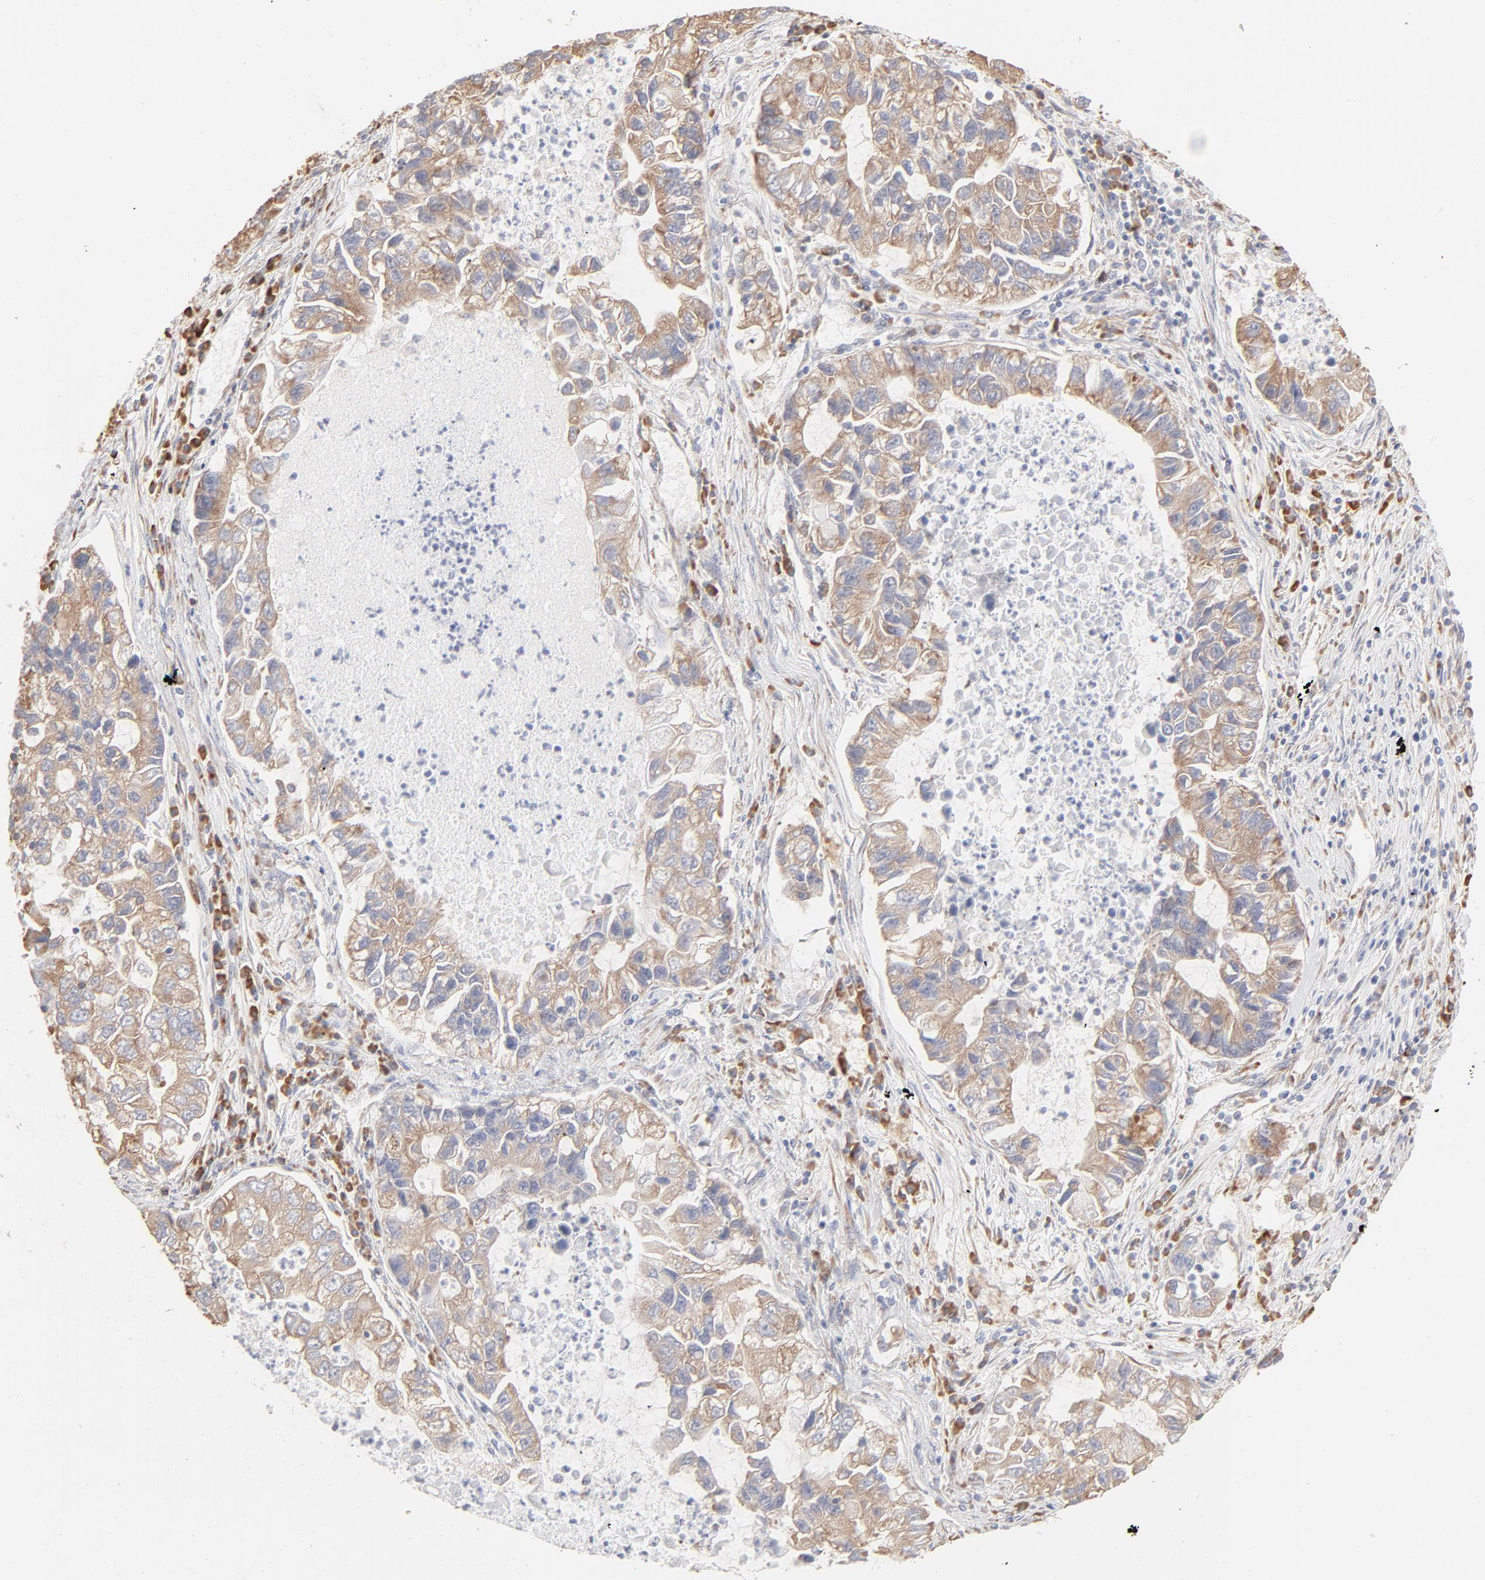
{"staining": {"intensity": "moderate", "quantity": ">75%", "location": "cytoplasmic/membranous"}, "tissue": "lung cancer", "cell_type": "Tumor cells", "image_type": "cancer", "snomed": [{"axis": "morphology", "description": "Adenocarcinoma, NOS"}, {"axis": "topography", "description": "Lung"}], "caption": "Immunohistochemical staining of lung cancer (adenocarcinoma) reveals moderate cytoplasmic/membranous protein staining in about >75% of tumor cells.", "gene": "RPS21", "patient": {"sex": "female", "age": 51}}